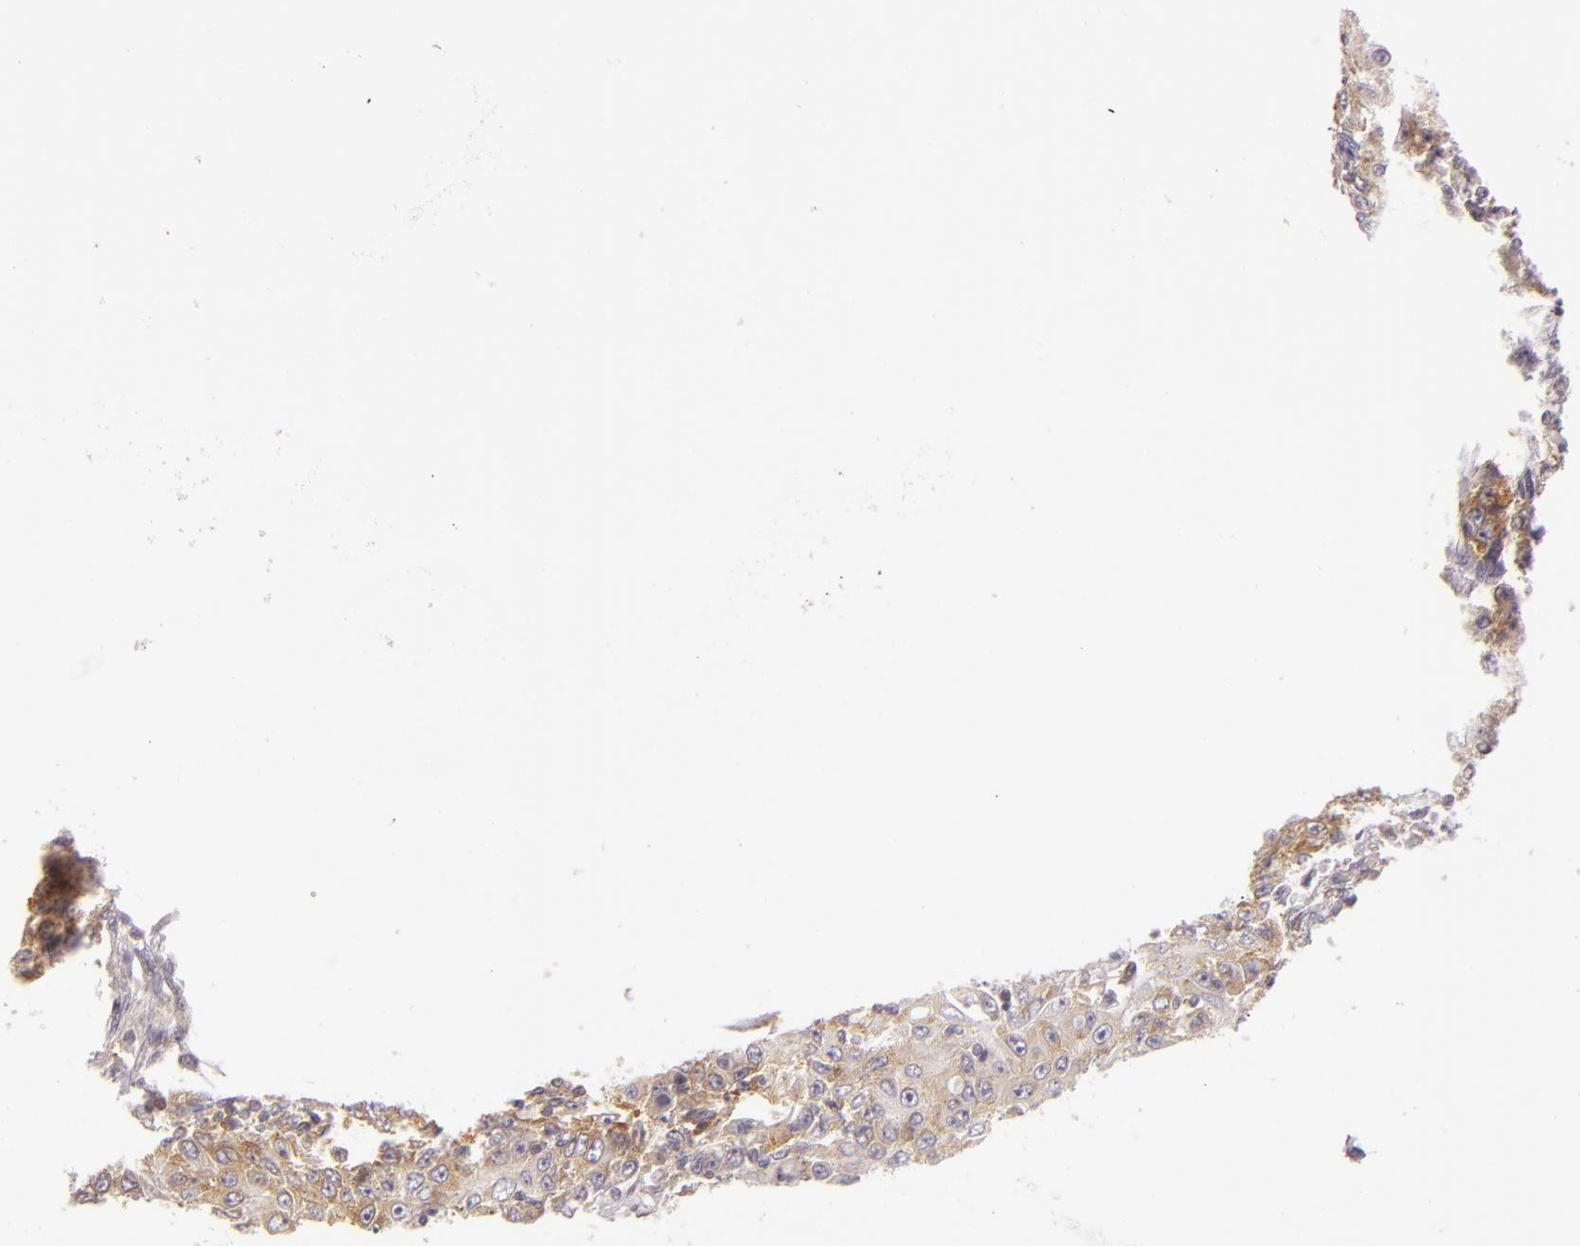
{"staining": {"intensity": "moderate", "quantity": ">75%", "location": "cytoplasmic/membranous"}, "tissue": "lymph node", "cell_type": "Germinal center cells", "image_type": "normal", "snomed": [{"axis": "morphology", "description": "Normal tissue, NOS"}, {"axis": "topography", "description": "Lymph node"}], "caption": "Germinal center cells reveal medium levels of moderate cytoplasmic/membranous positivity in about >75% of cells in benign lymph node.", "gene": "UPF3B", "patient": {"sex": "female", "age": 42}}